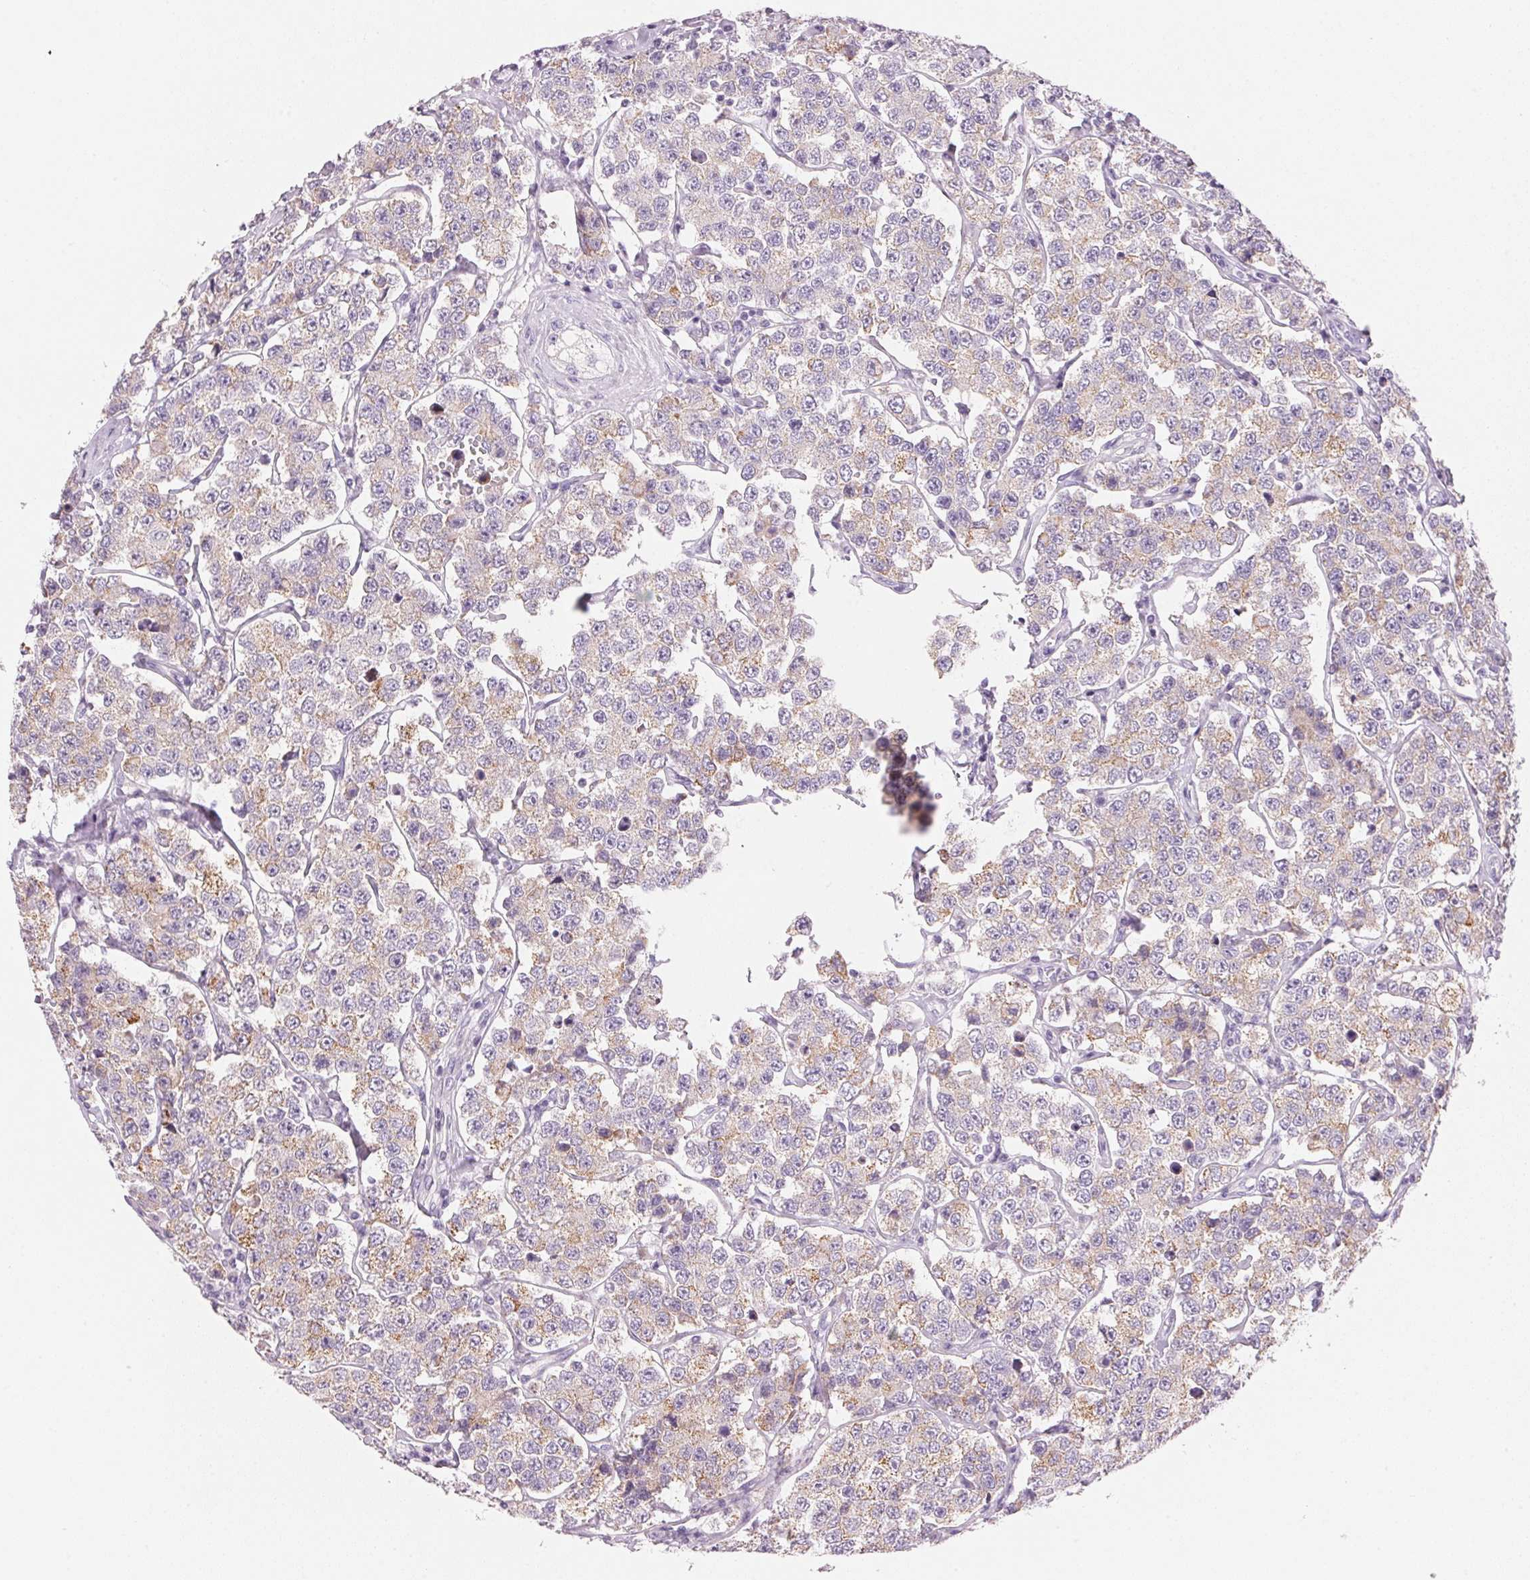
{"staining": {"intensity": "weak", "quantity": "<25%", "location": "cytoplasmic/membranous"}, "tissue": "testis cancer", "cell_type": "Tumor cells", "image_type": "cancer", "snomed": [{"axis": "morphology", "description": "Seminoma, NOS"}, {"axis": "topography", "description": "Testis"}], "caption": "The photomicrograph exhibits no significant staining in tumor cells of testis cancer.", "gene": "CYP11B1", "patient": {"sex": "male", "age": 34}}